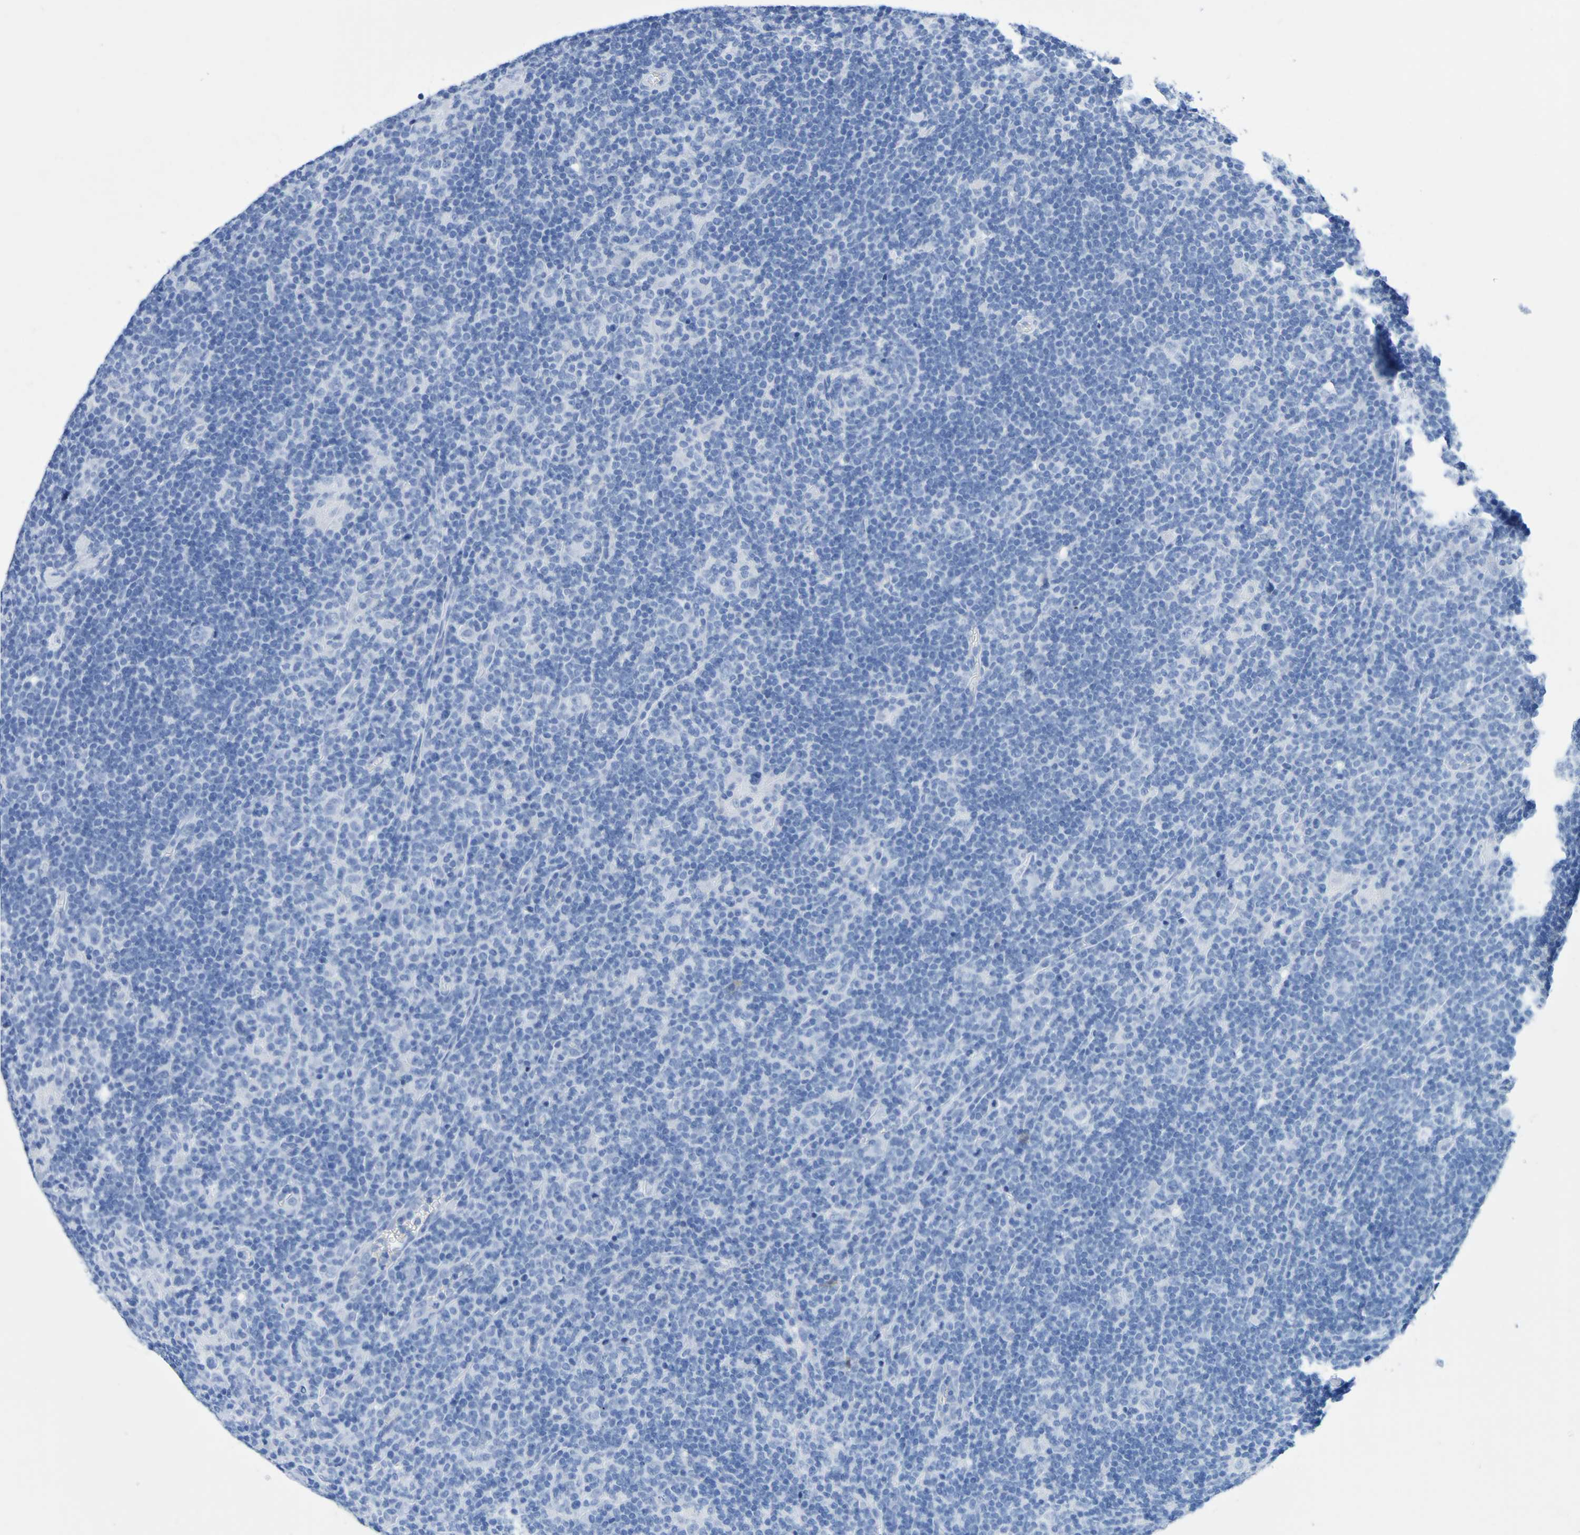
{"staining": {"intensity": "negative", "quantity": "none", "location": "none"}, "tissue": "lymphoma", "cell_type": "Tumor cells", "image_type": "cancer", "snomed": [{"axis": "morphology", "description": "Hodgkin's disease, NOS"}, {"axis": "topography", "description": "Lymph node"}], "caption": "Hodgkin's disease was stained to show a protein in brown. There is no significant positivity in tumor cells.", "gene": "DPEP1", "patient": {"sex": "female", "age": 57}}